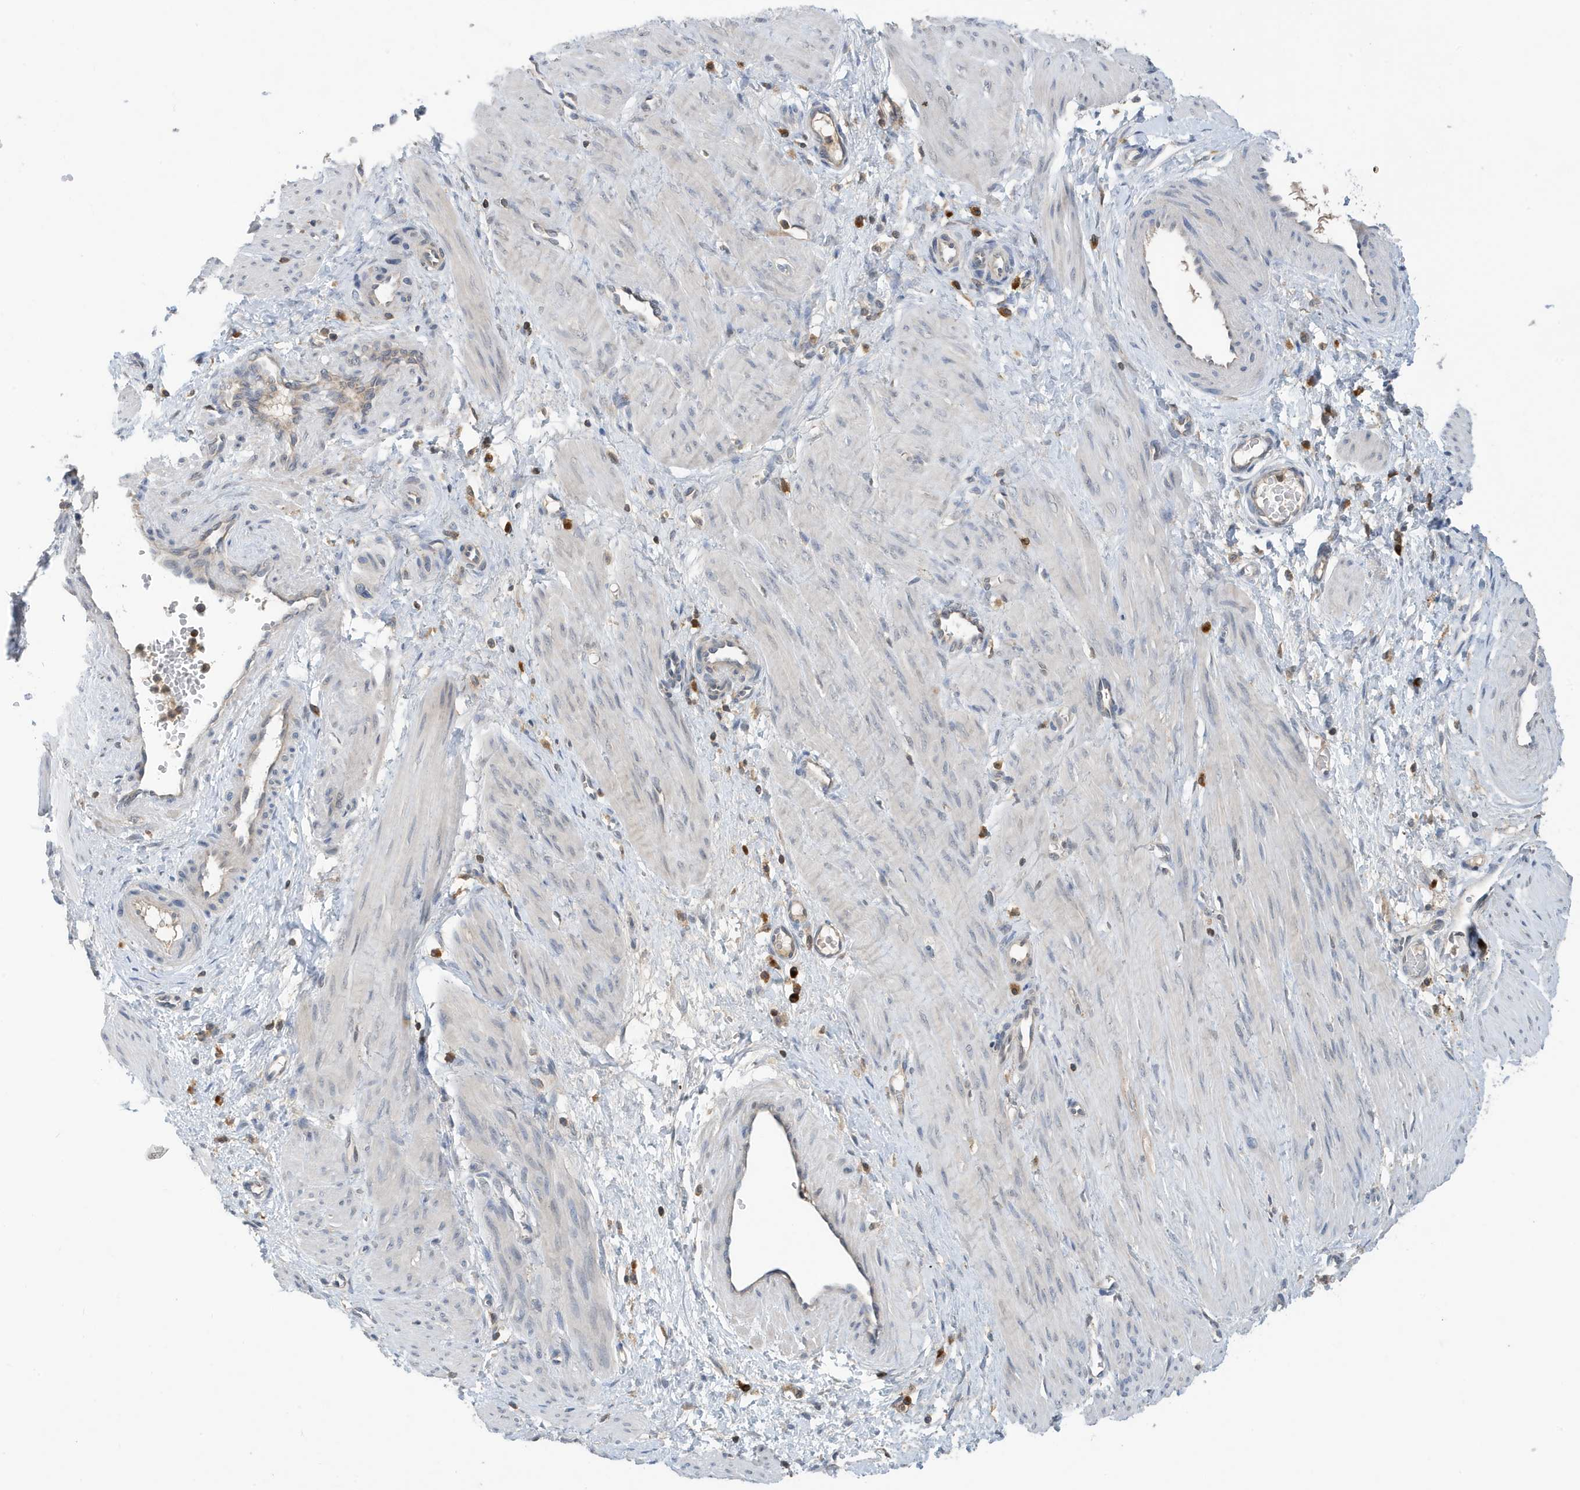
{"staining": {"intensity": "negative", "quantity": "none", "location": "none"}, "tissue": "smooth muscle", "cell_type": "Smooth muscle cells", "image_type": "normal", "snomed": [{"axis": "morphology", "description": "Normal tissue, NOS"}, {"axis": "topography", "description": "Endometrium"}], "caption": "Immunohistochemistry photomicrograph of unremarkable human smooth muscle stained for a protein (brown), which exhibits no expression in smooth muscle cells.", "gene": "NSUN3", "patient": {"sex": "female", "age": 33}}